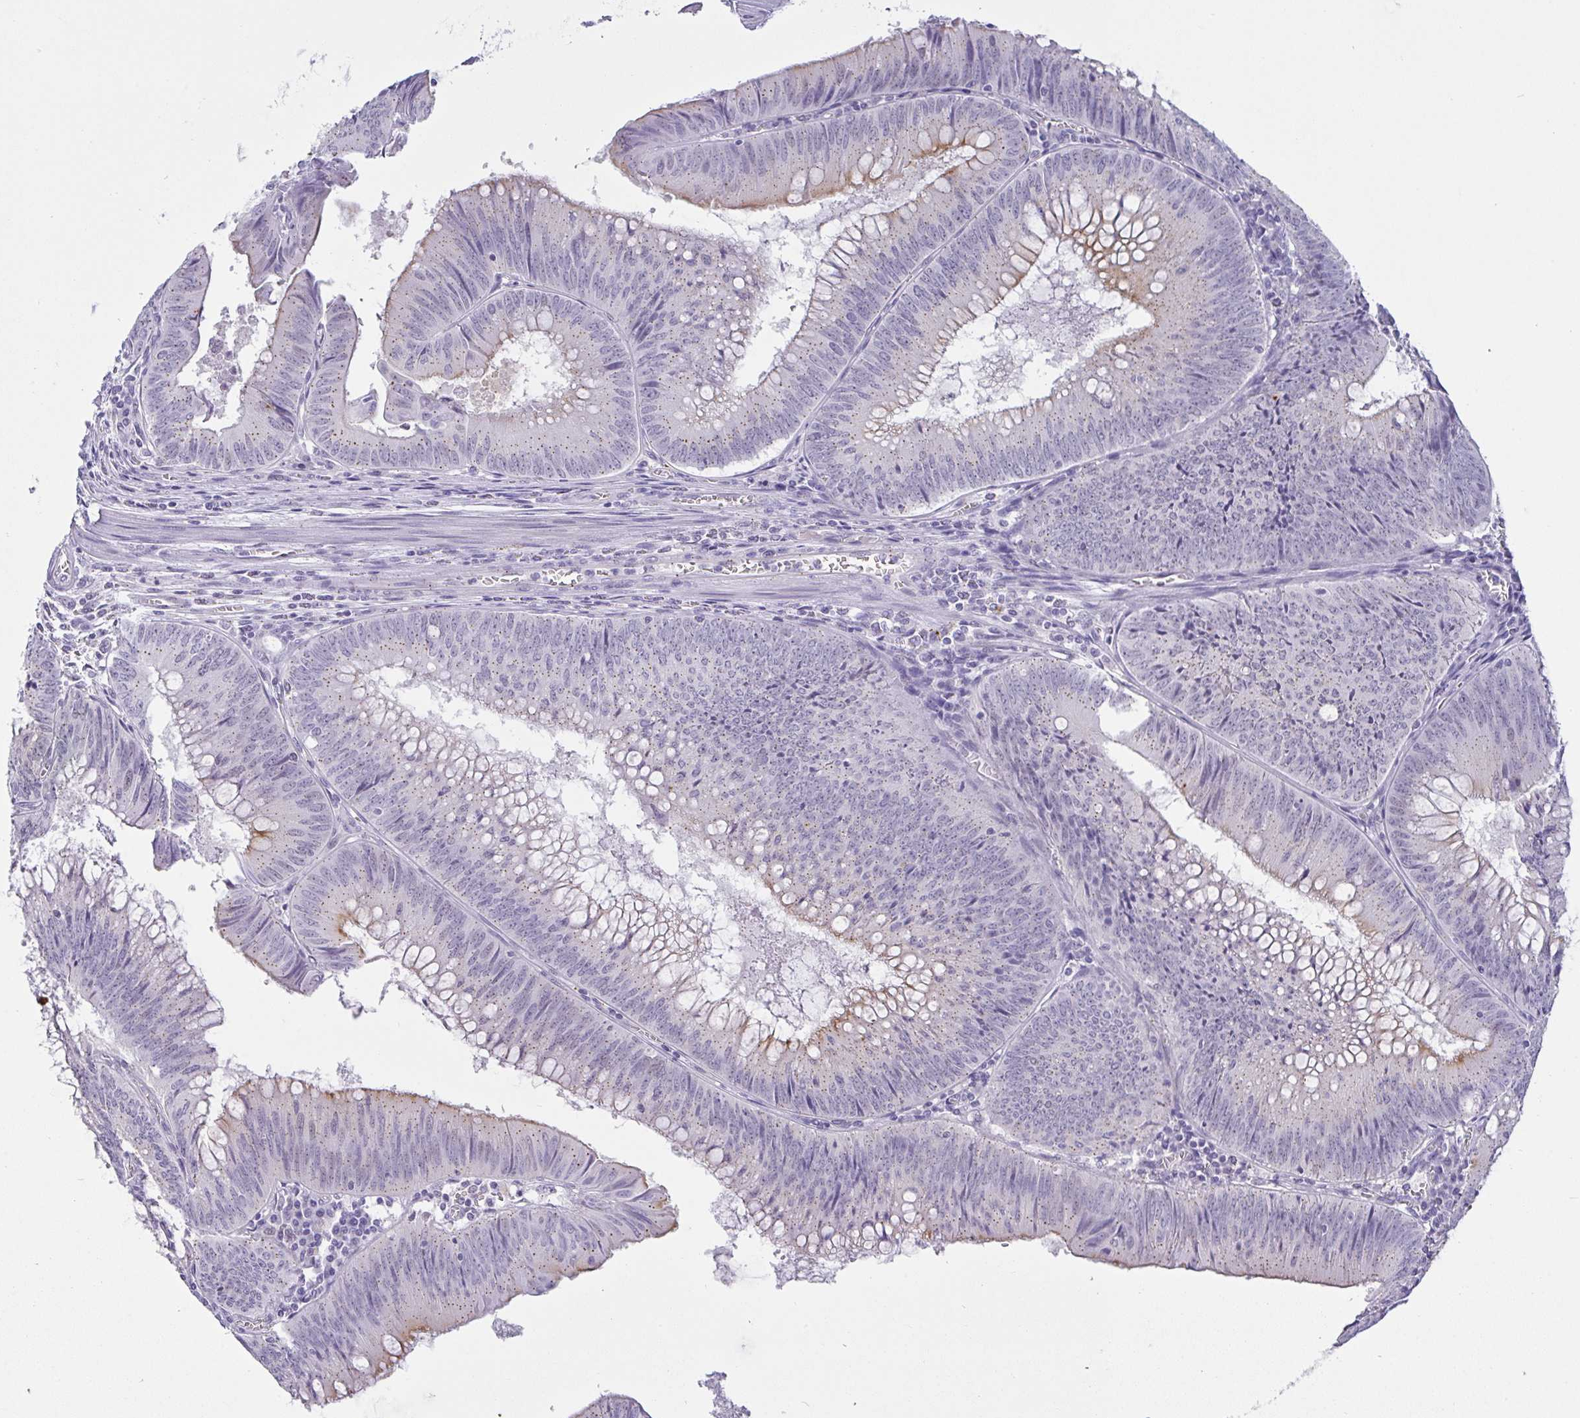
{"staining": {"intensity": "weak", "quantity": "<25%", "location": "cytoplasmic/membranous"}, "tissue": "colorectal cancer", "cell_type": "Tumor cells", "image_type": "cancer", "snomed": [{"axis": "morphology", "description": "Adenocarcinoma, NOS"}, {"axis": "topography", "description": "Rectum"}], "caption": "Tumor cells show no significant protein staining in colorectal cancer.", "gene": "FAM177A1", "patient": {"sex": "female", "age": 72}}